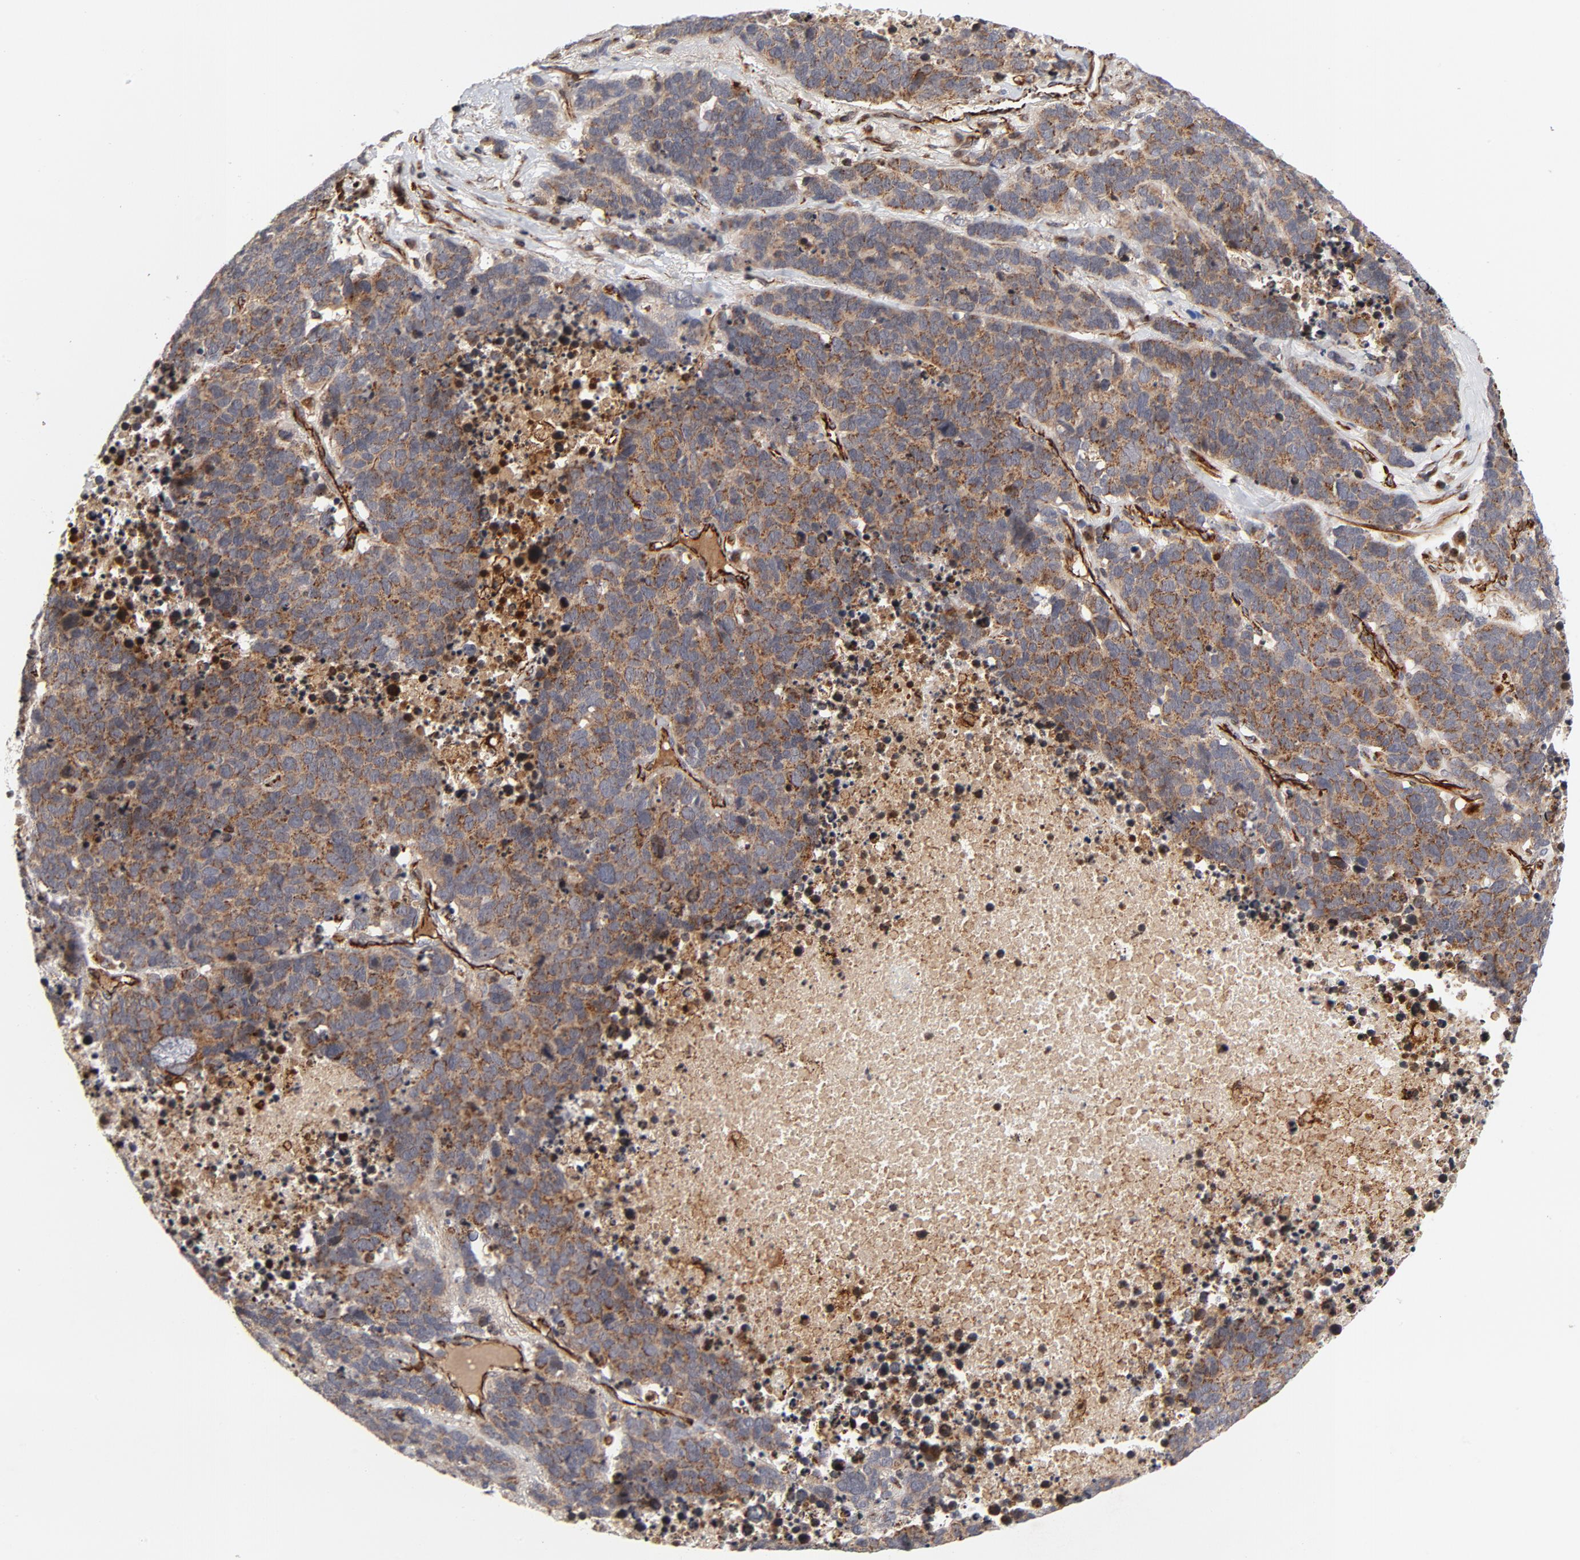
{"staining": {"intensity": "moderate", "quantity": ">75%", "location": "cytoplasmic/membranous"}, "tissue": "lung cancer", "cell_type": "Tumor cells", "image_type": "cancer", "snomed": [{"axis": "morphology", "description": "Carcinoid, malignant, NOS"}, {"axis": "topography", "description": "Lung"}], "caption": "IHC image of human lung cancer stained for a protein (brown), which demonstrates medium levels of moderate cytoplasmic/membranous staining in approximately >75% of tumor cells.", "gene": "DNAAF2", "patient": {"sex": "male", "age": 60}}